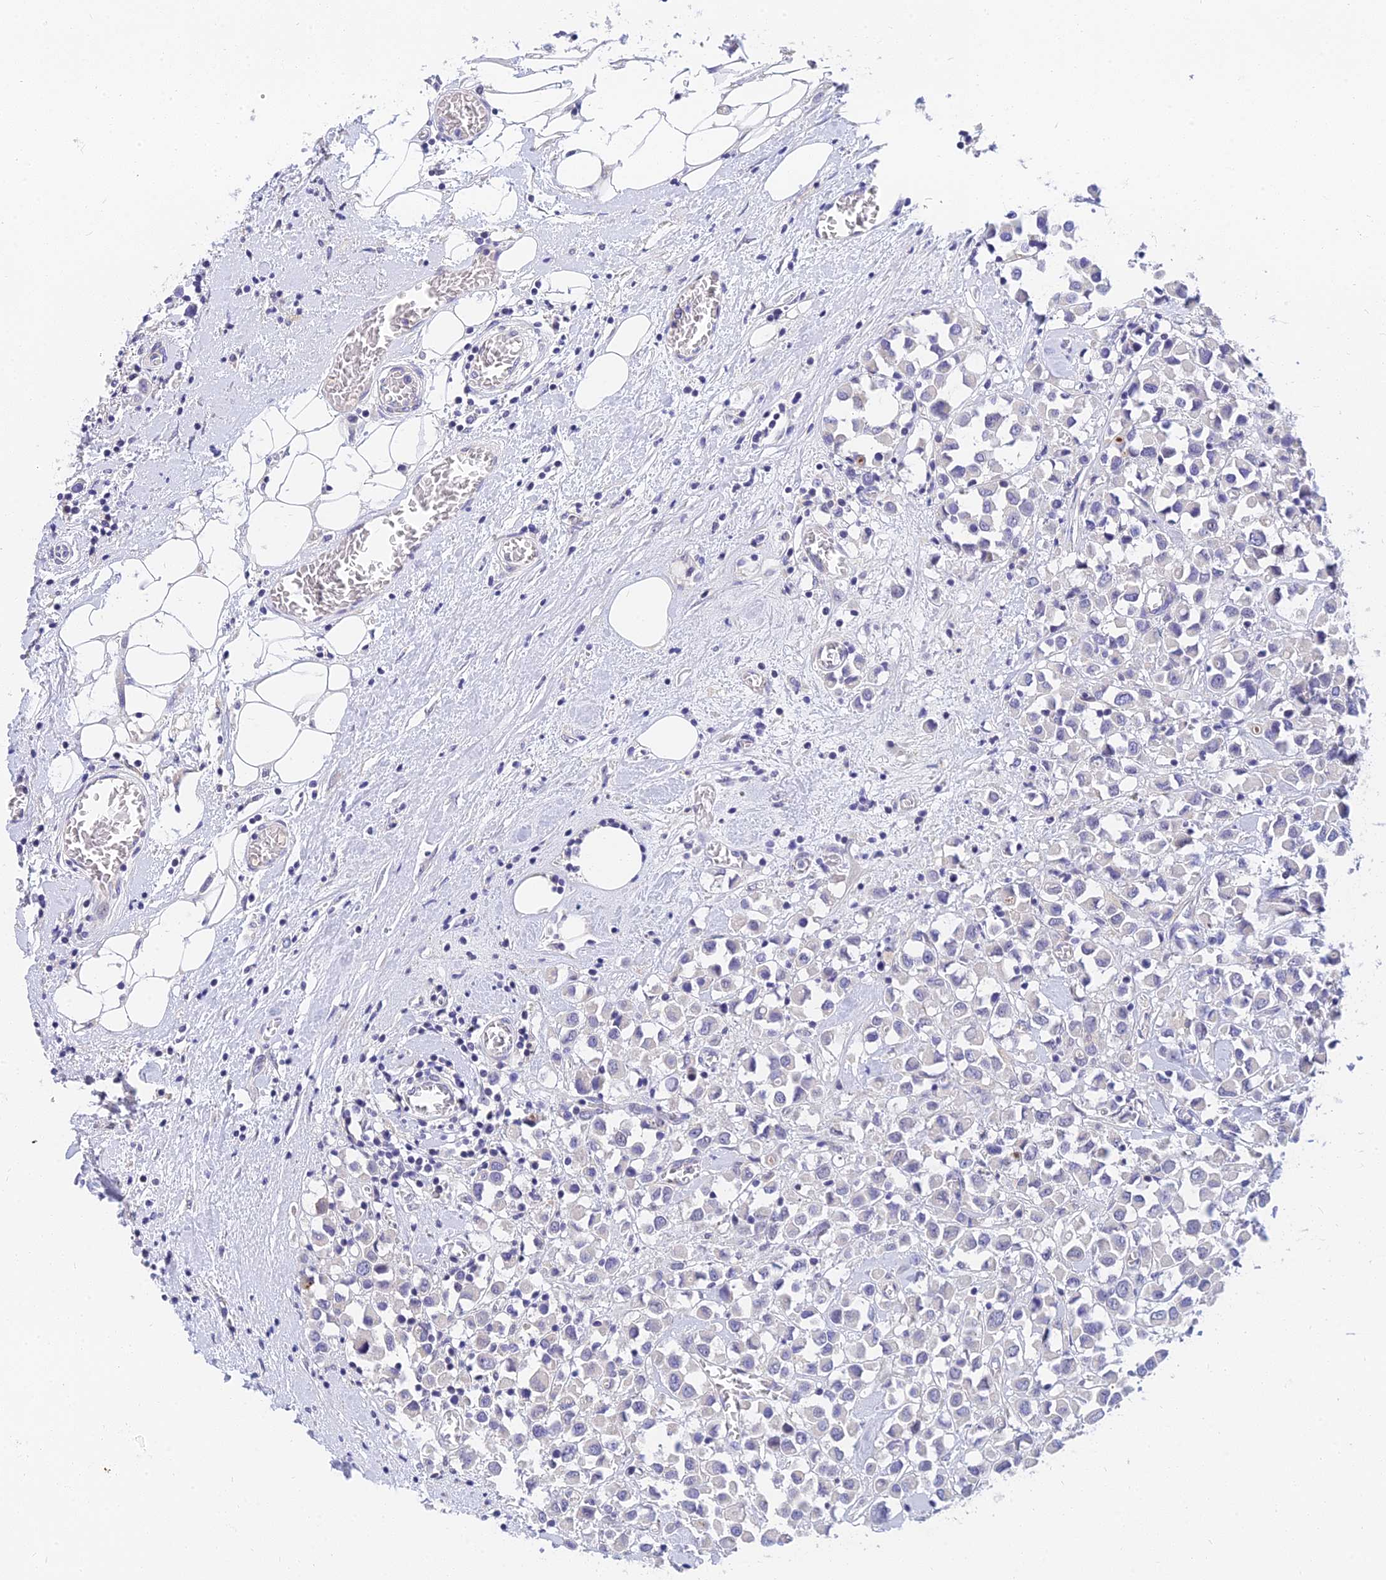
{"staining": {"intensity": "negative", "quantity": "none", "location": "none"}, "tissue": "breast cancer", "cell_type": "Tumor cells", "image_type": "cancer", "snomed": [{"axis": "morphology", "description": "Duct carcinoma"}, {"axis": "topography", "description": "Breast"}], "caption": "Breast invasive ductal carcinoma was stained to show a protein in brown. There is no significant positivity in tumor cells.", "gene": "TMEM161B", "patient": {"sex": "female", "age": 61}}